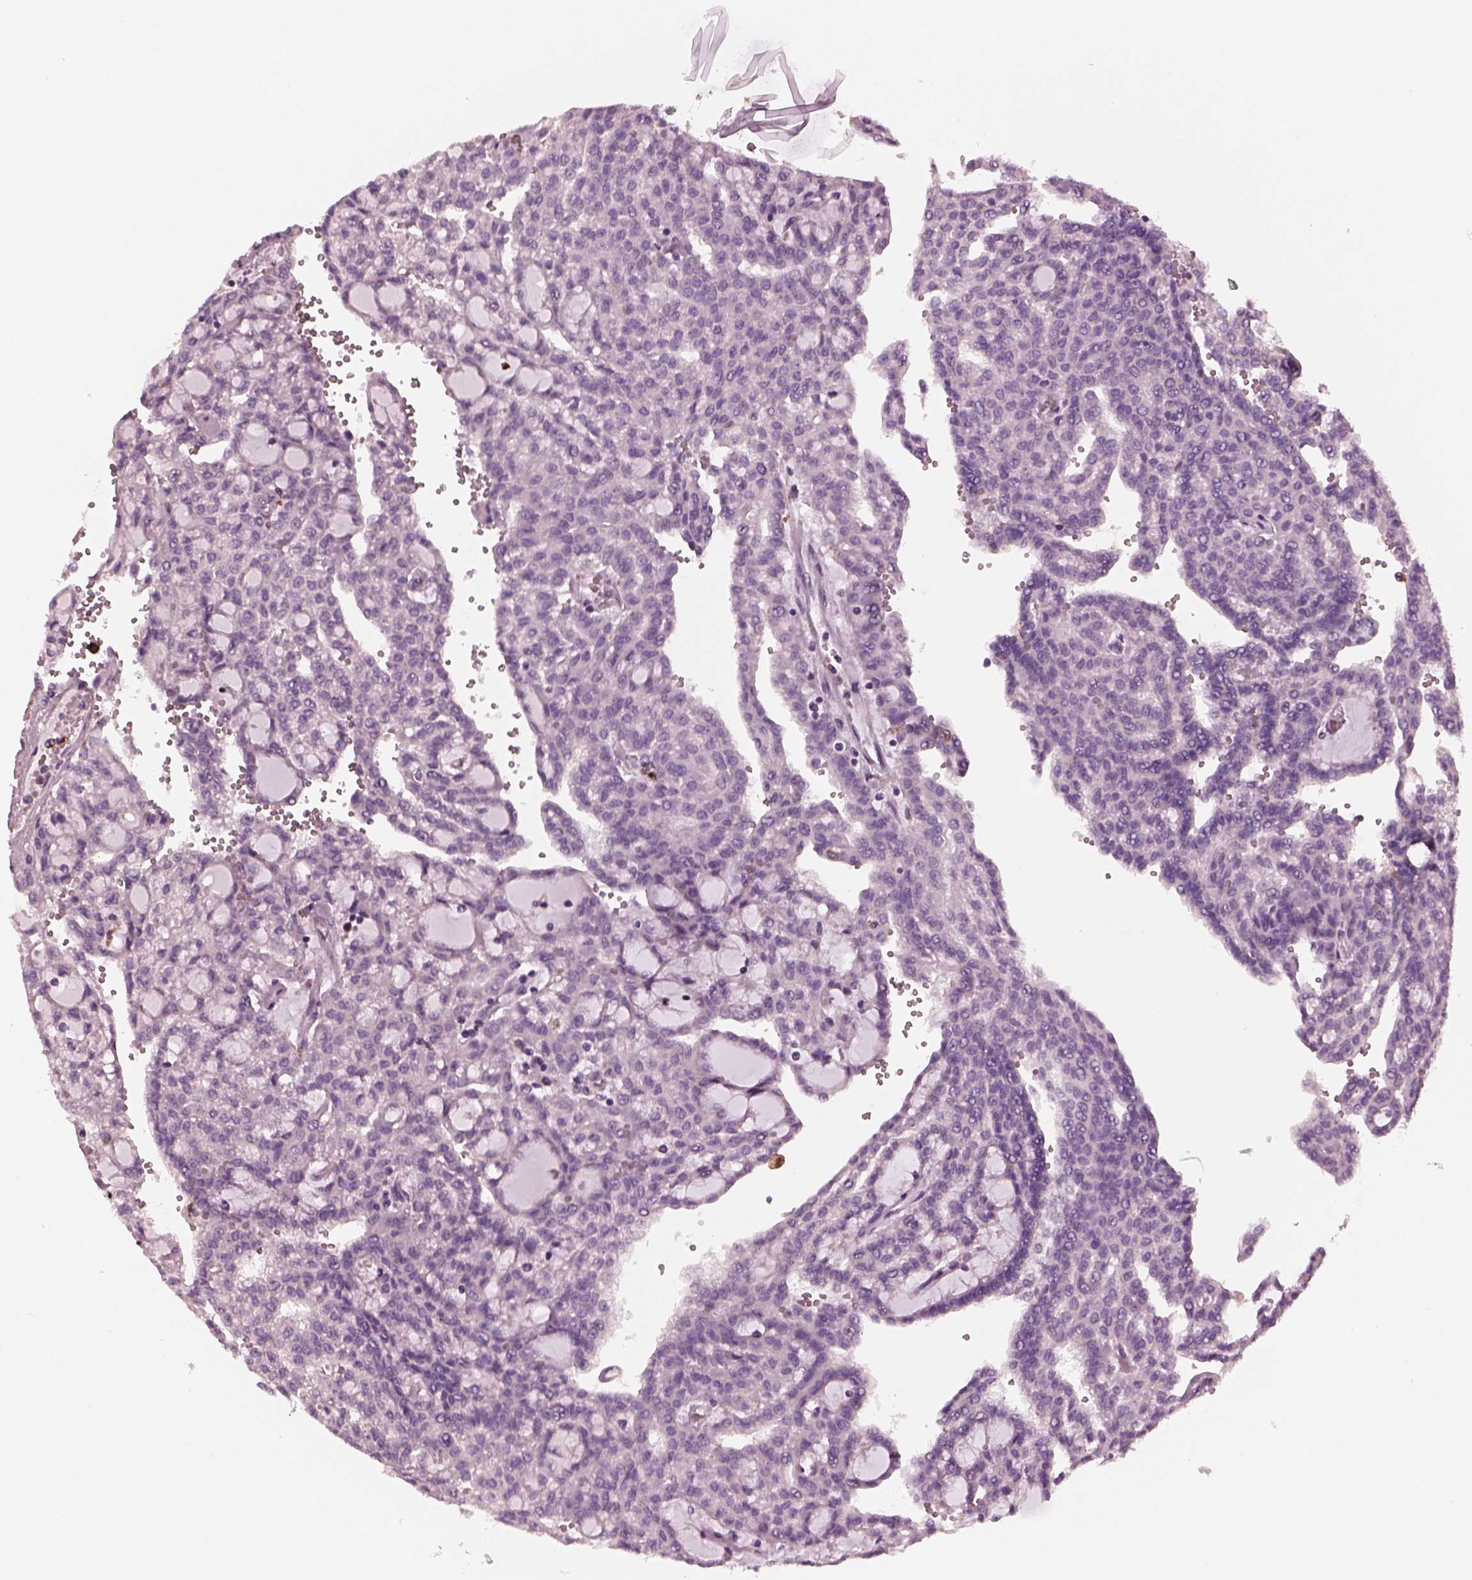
{"staining": {"intensity": "negative", "quantity": "none", "location": "none"}, "tissue": "renal cancer", "cell_type": "Tumor cells", "image_type": "cancer", "snomed": [{"axis": "morphology", "description": "Adenocarcinoma, NOS"}, {"axis": "topography", "description": "Kidney"}], "caption": "IHC micrograph of neoplastic tissue: human renal adenocarcinoma stained with DAB (3,3'-diaminobenzidine) demonstrates no significant protein staining in tumor cells.", "gene": "SLAMF8", "patient": {"sex": "male", "age": 63}}